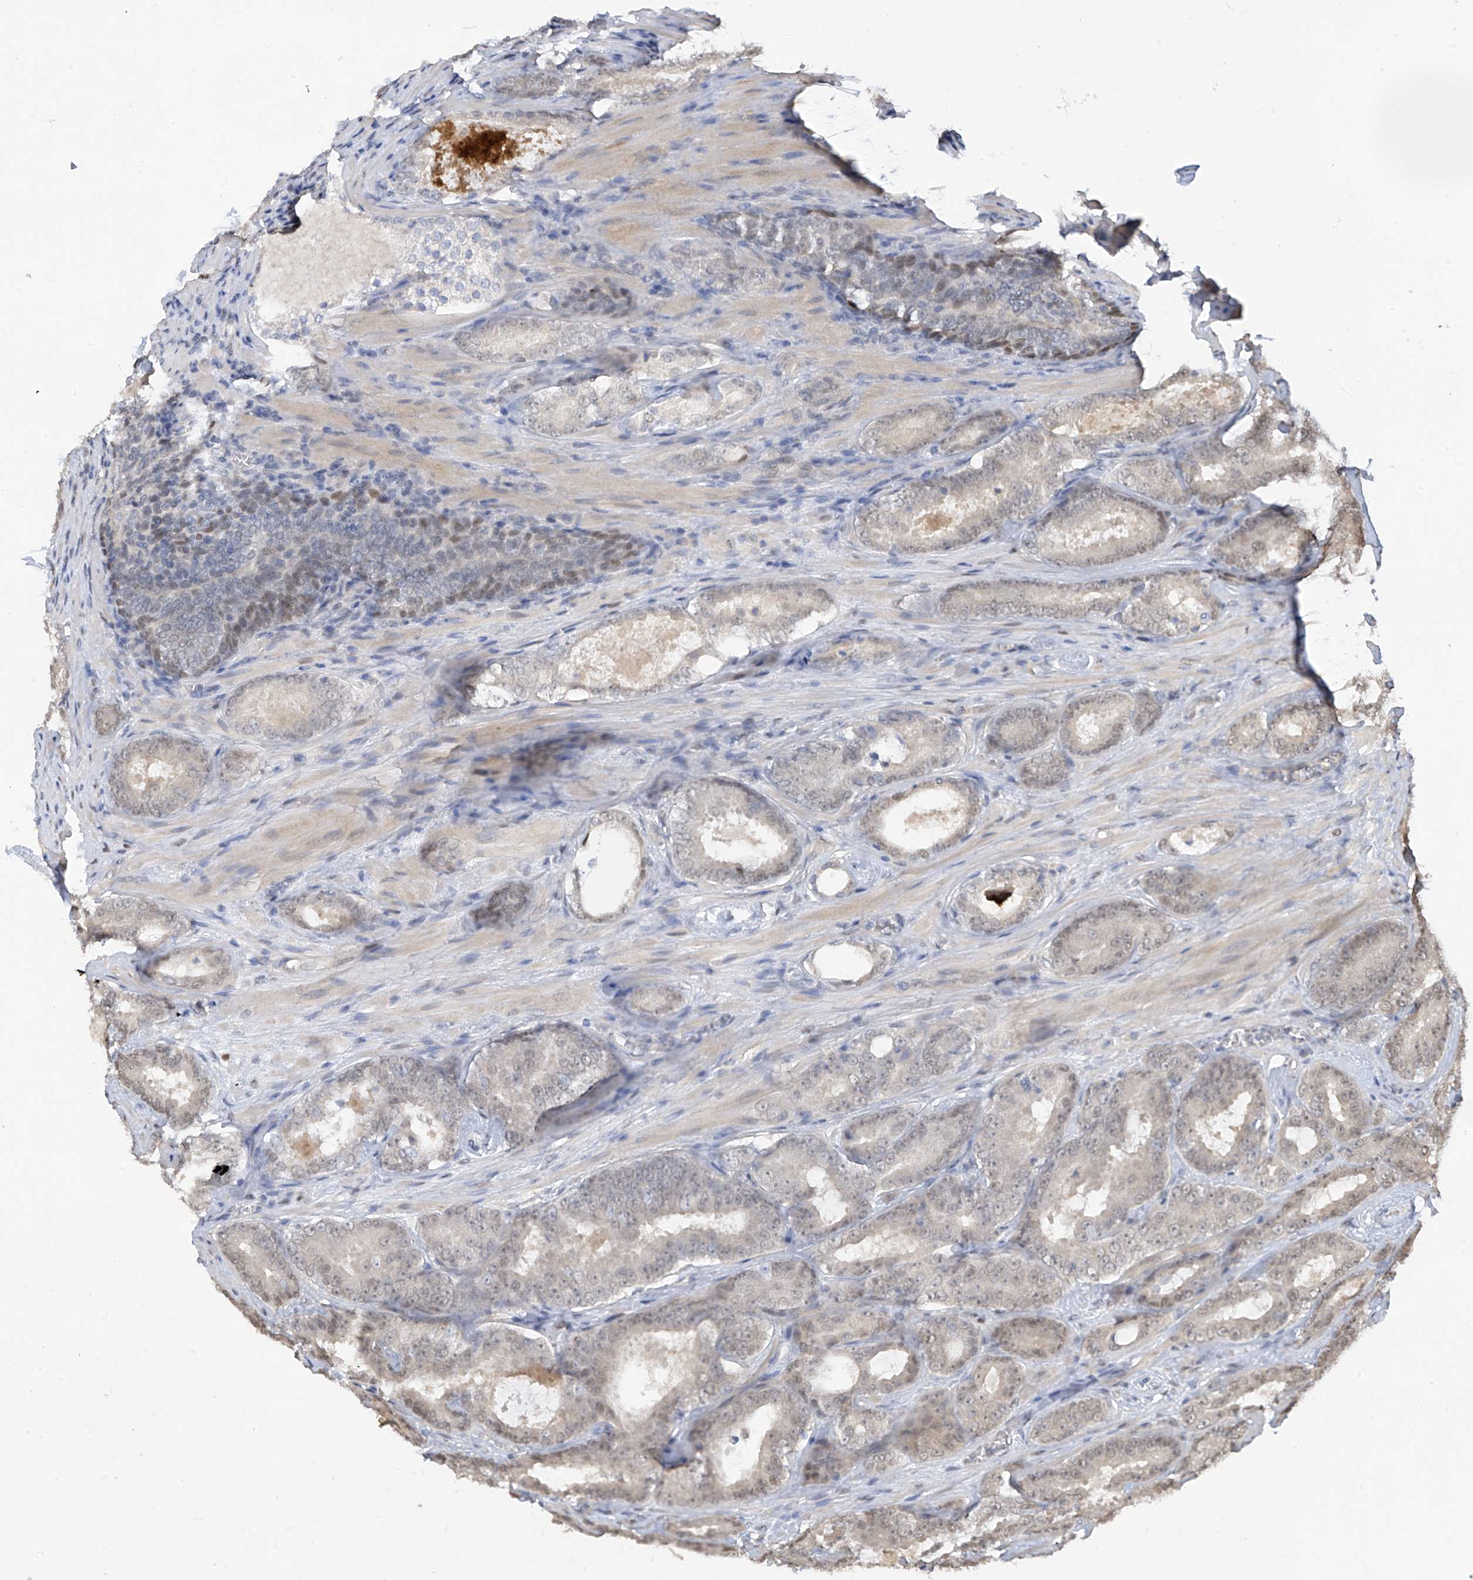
{"staining": {"intensity": "negative", "quantity": "none", "location": "none"}, "tissue": "prostate cancer", "cell_type": "Tumor cells", "image_type": "cancer", "snomed": [{"axis": "morphology", "description": "Adenocarcinoma, High grade"}, {"axis": "topography", "description": "Prostate"}], "caption": "Histopathology image shows no protein expression in tumor cells of prostate cancer tissue.", "gene": "PMM1", "patient": {"sex": "male", "age": 66}}